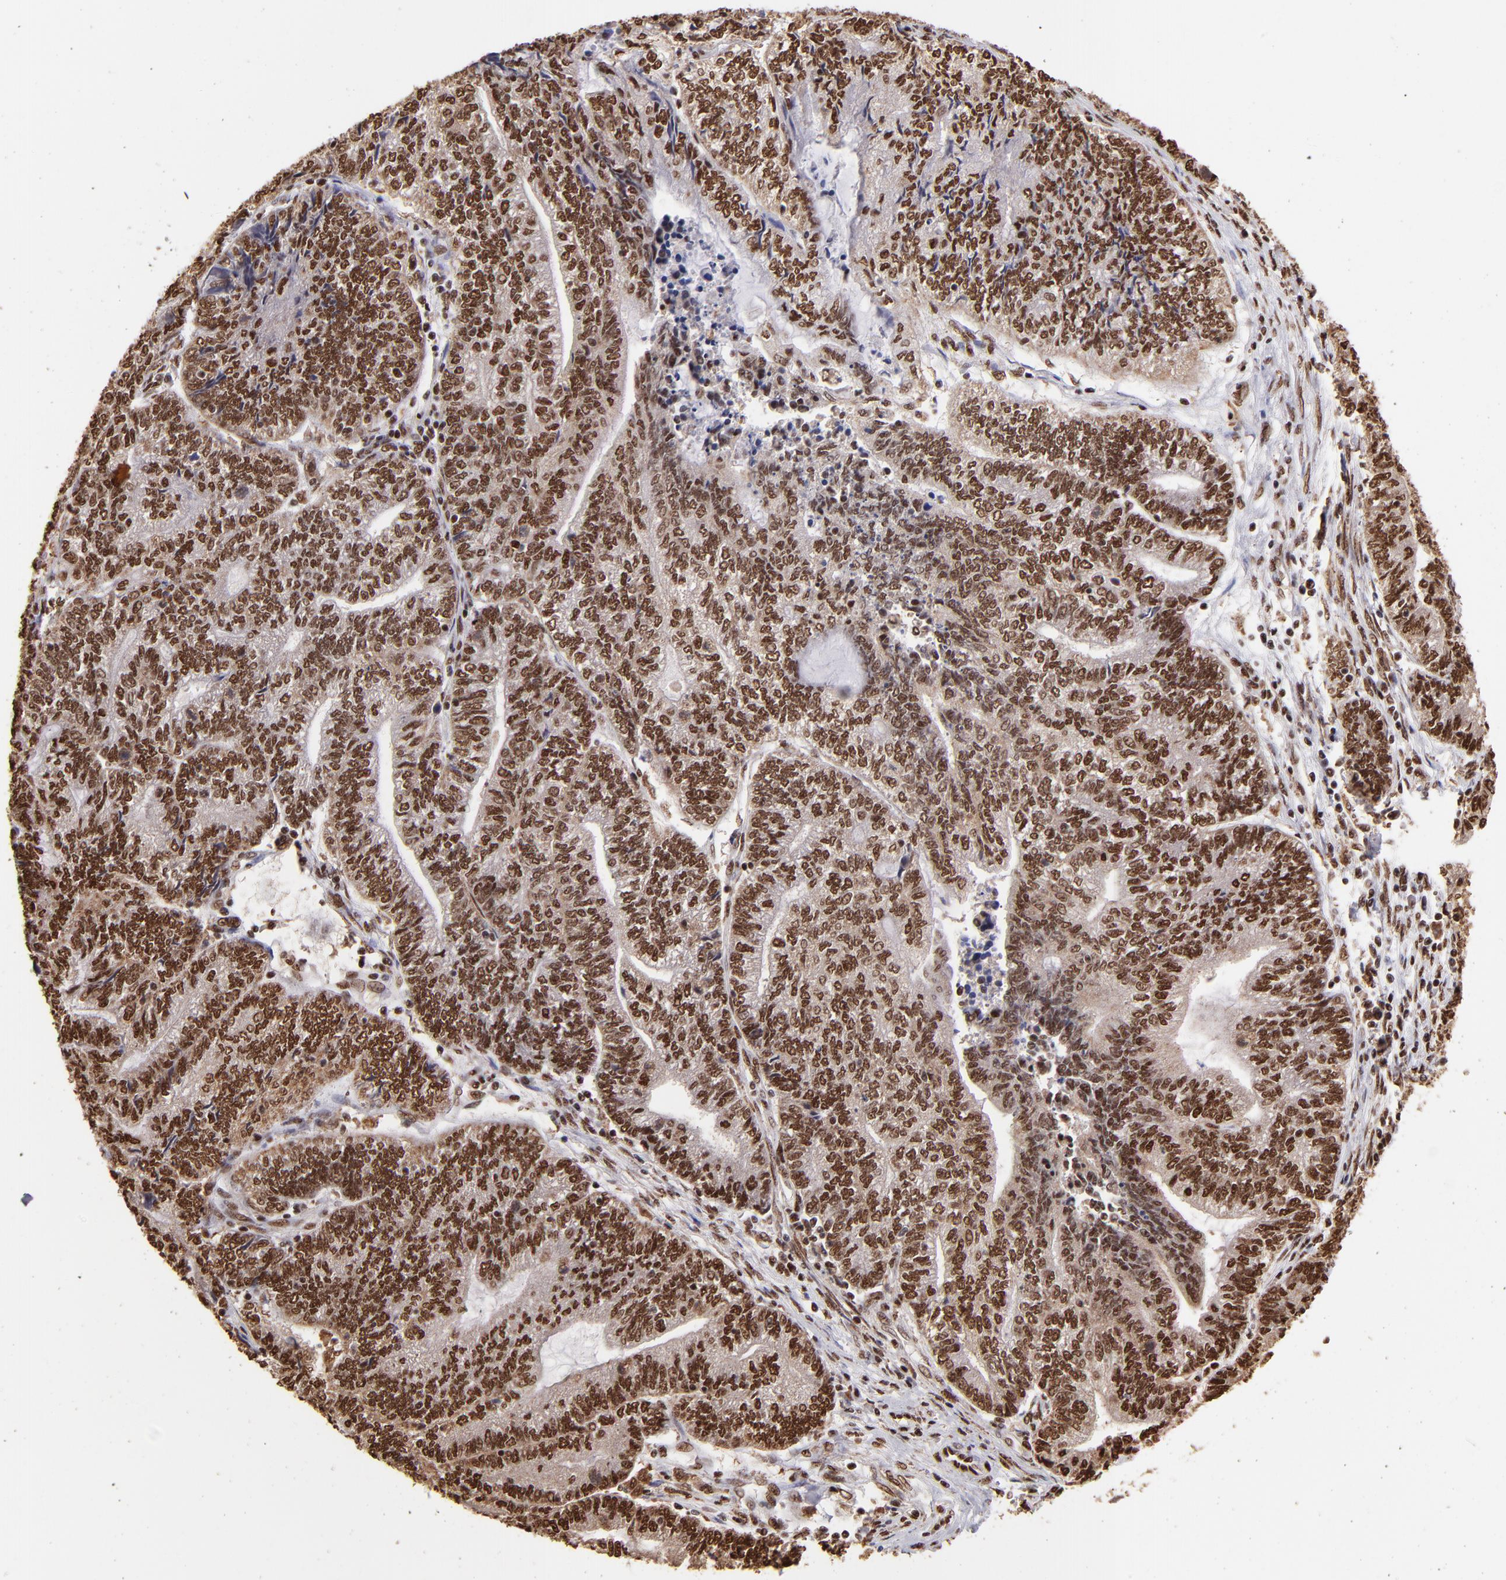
{"staining": {"intensity": "strong", "quantity": ">75%", "location": "cytoplasmic/membranous,nuclear"}, "tissue": "endometrial cancer", "cell_type": "Tumor cells", "image_type": "cancer", "snomed": [{"axis": "morphology", "description": "Adenocarcinoma, NOS"}, {"axis": "topography", "description": "Uterus"}, {"axis": "topography", "description": "Endometrium"}], "caption": "There is high levels of strong cytoplasmic/membranous and nuclear positivity in tumor cells of endometrial cancer, as demonstrated by immunohistochemical staining (brown color).", "gene": "SP1", "patient": {"sex": "female", "age": 70}}